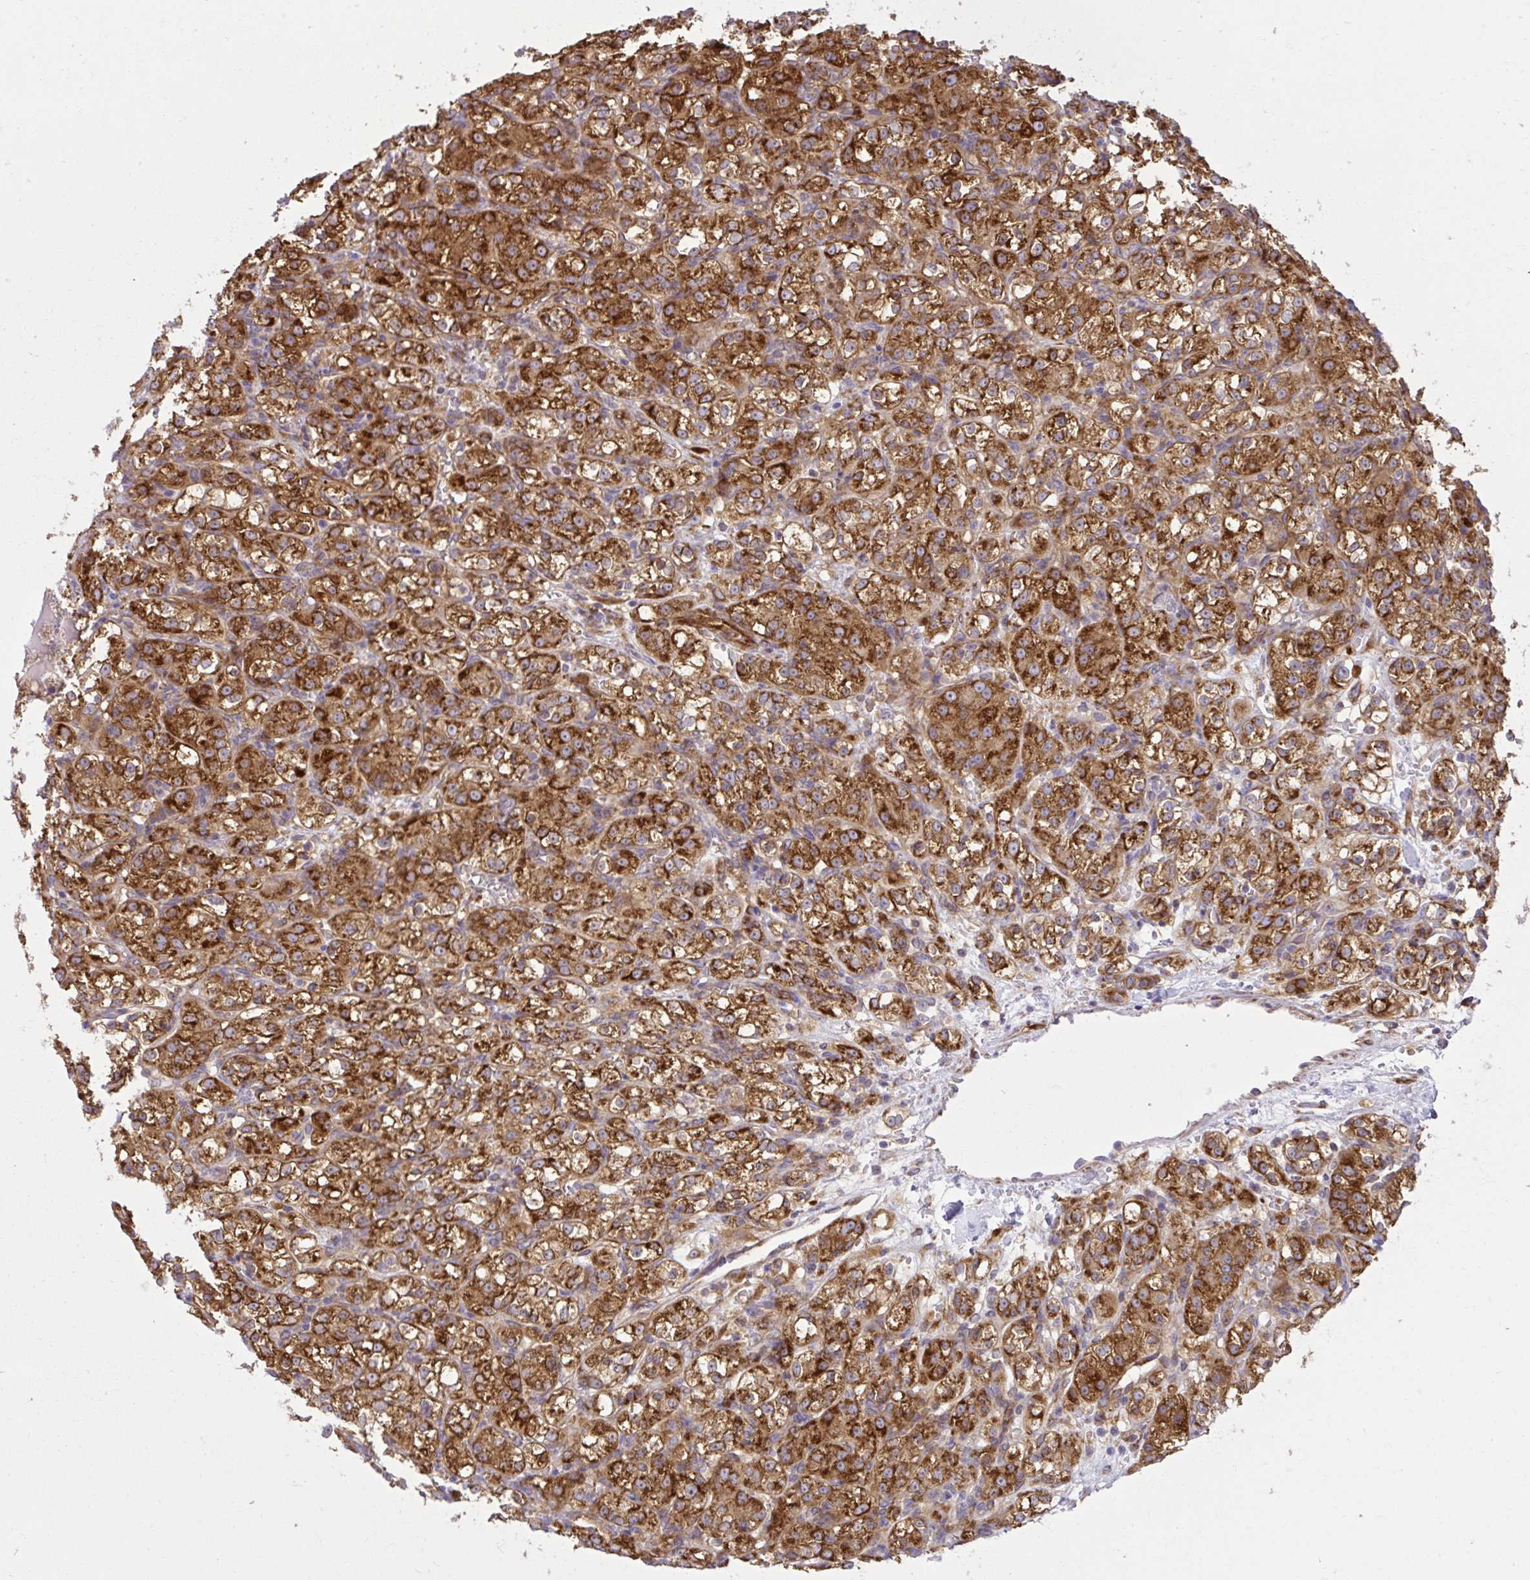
{"staining": {"intensity": "strong", "quantity": ">75%", "location": "cytoplasmic/membranous"}, "tissue": "renal cancer", "cell_type": "Tumor cells", "image_type": "cancer", "snomed": [{"axis": "morphology", "description": "Normal tissue, NOS"}, {"axis": "morphology", "description": "Adenocarcinoma, NOS"}, {"axis": "topography", "description": "Kidney"}], "caption": "Renal cancer stained with a protein marker shows strong staining in tumor cells.", "gene": "LIMS1", "patient": {"sex": "male", "age": 61}}